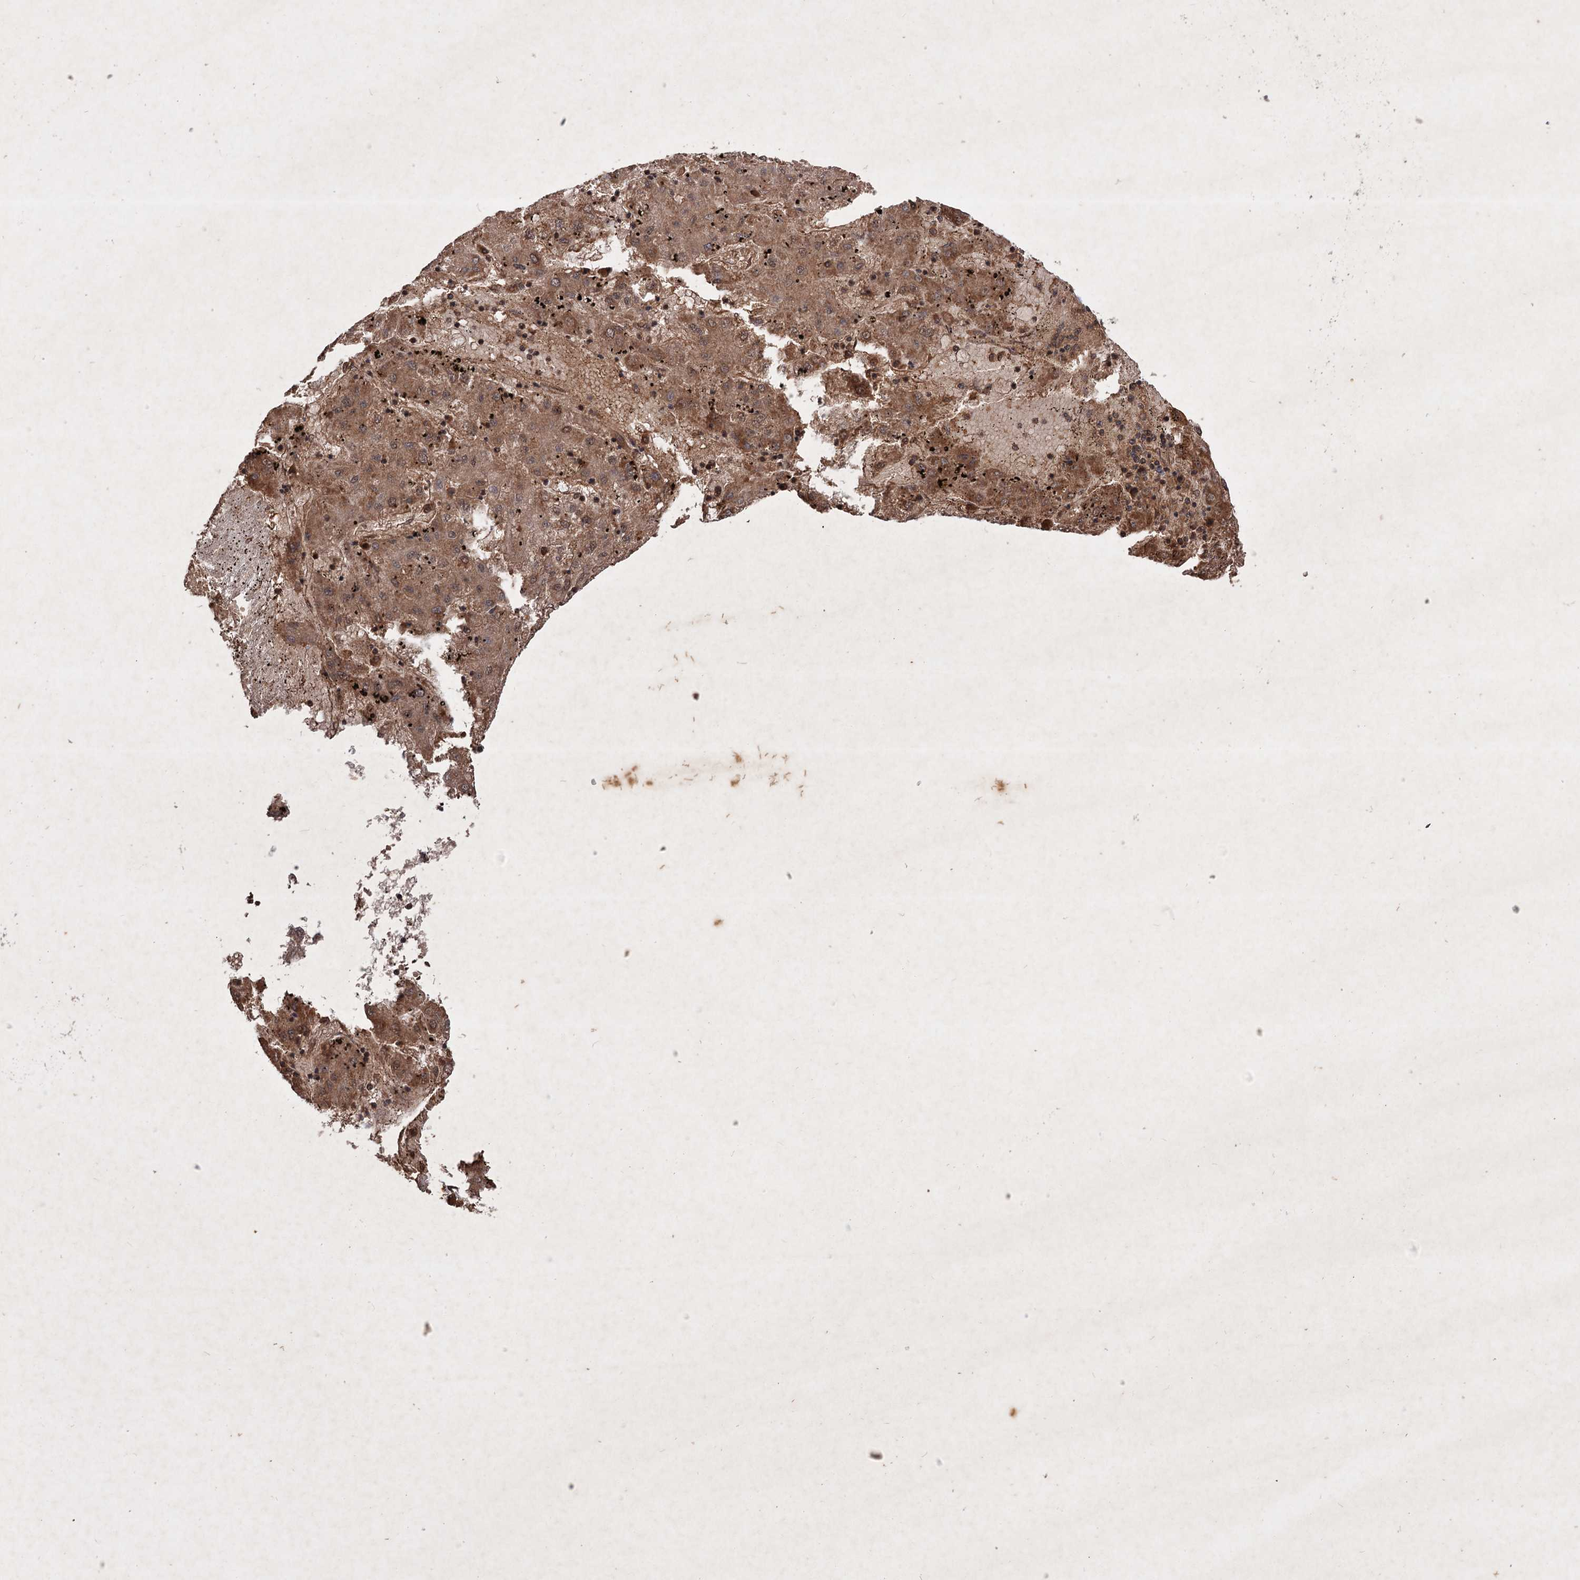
{"staining": {"intensity": "strong", "quantity": ">75%", "location": "cytoplasmic/membranous,nuclear"}, "tissue": "liver cancer", "cell_type": "Tumor cells", "image_type": "cancer", "snomed": [{"axis": "morphology", "description": "Carcinoma, Hepatocellular, NOS"}, {"axis": "topography", "description": "Liver"}], "caption": "The immunohistochemical stain labels strong cytoplasmic/membranous and nuclear expression in tumor cells of liver cancer (hepatocellular carcinoma) tissue. The staining is performed using DAB brown chromogen to label protein expression. The nuclei are counter-stained blue using hematoxylin.", "gene": "ADK", "patient": {"sex": "male", "age": 72}}